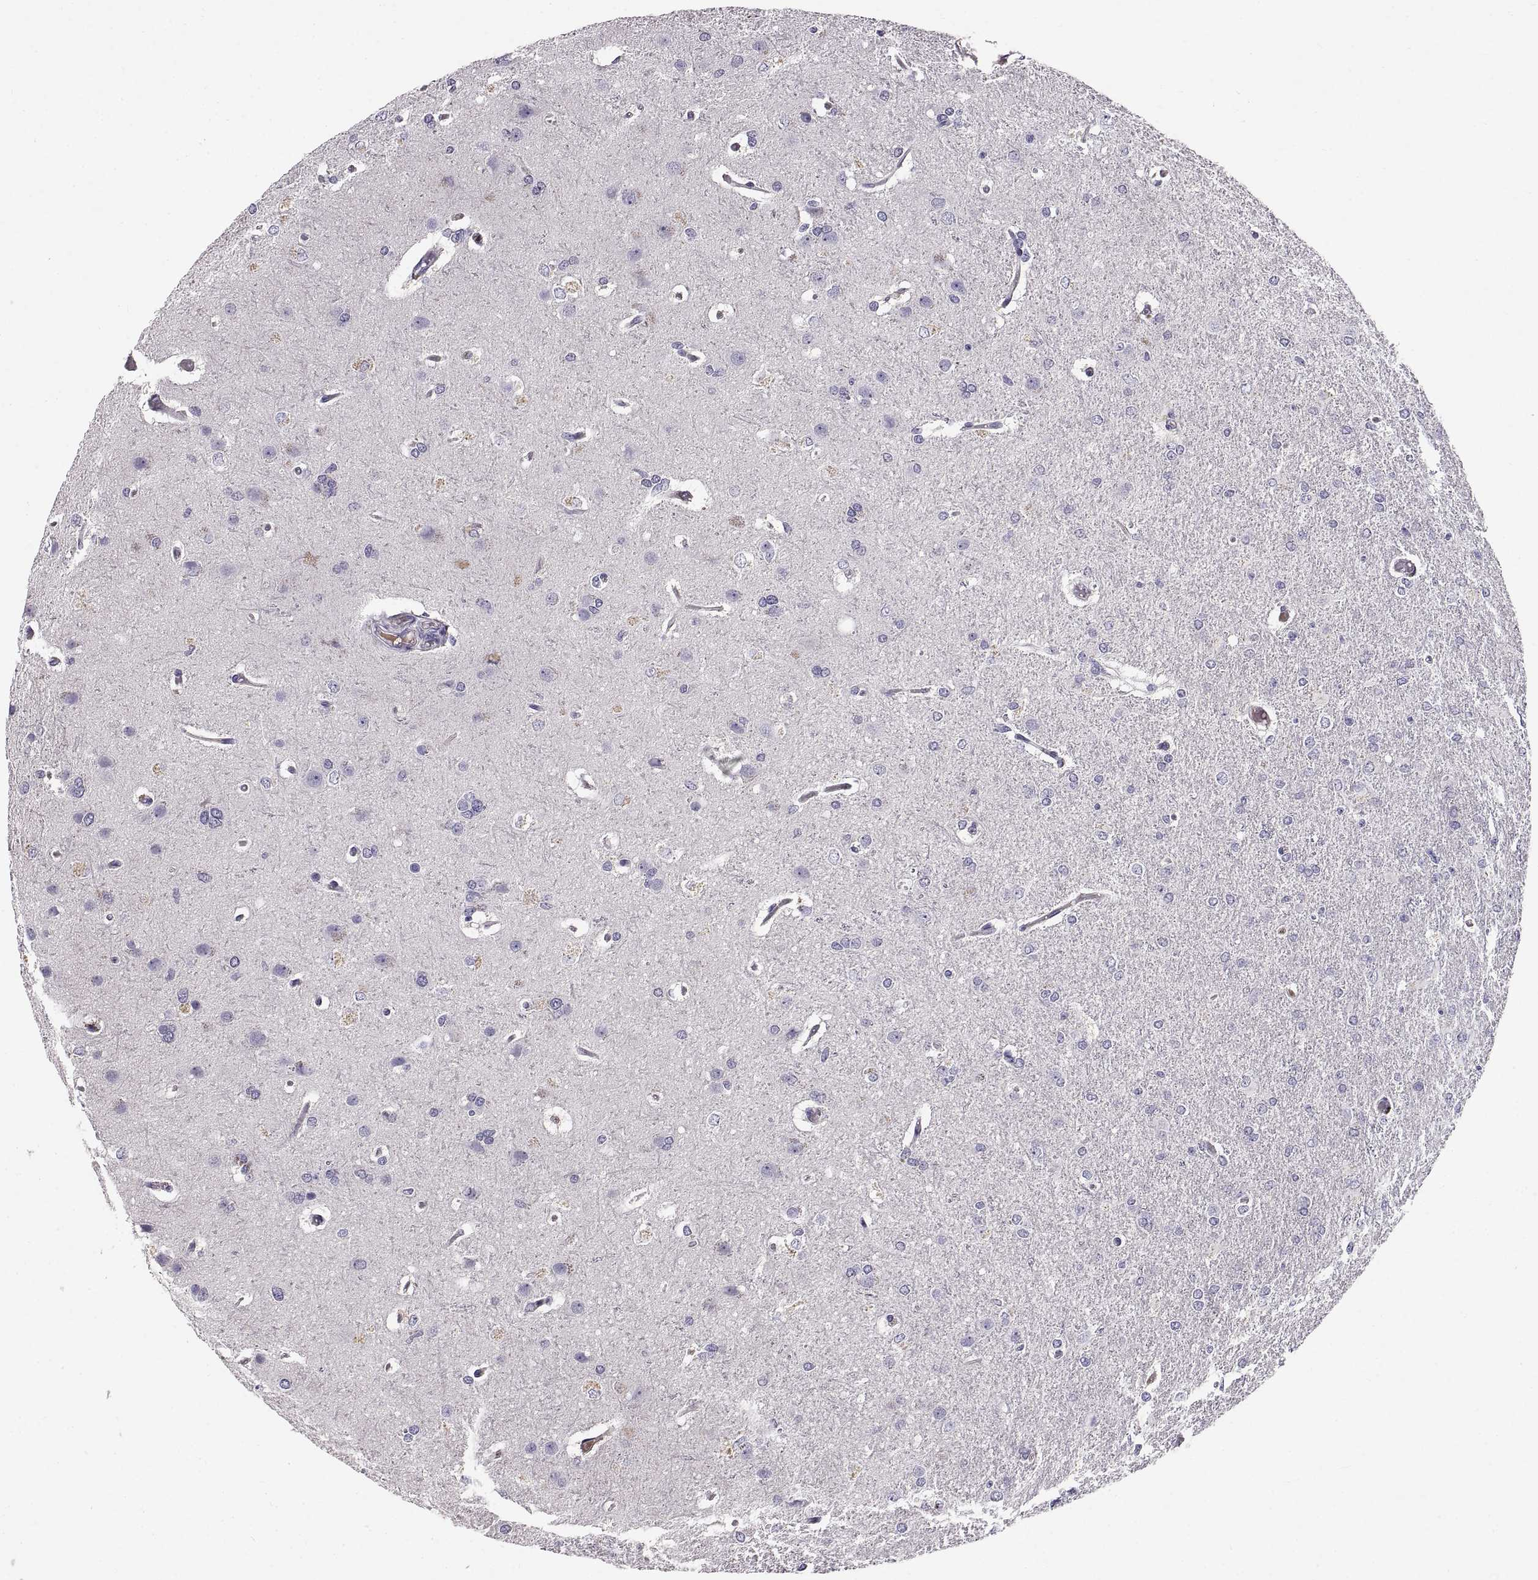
{"staining": {"intensity": "negative", "quantity": "none", "location": "none"}, "tissue": "glioma", "cell_type": "Tumor cells", "image_type": "cancer", "snomed": [{"axis": "morphology", "description": "Glioma, malignant, High grade"}, {"axis": "topography", "description": "Brain"}], "caption": "Malignant high-grade glioma stained for a protein using immunohistochemistry (IHC) displays no staining tumor cells.", "gene": "ADAM32", "patient": {"sex": "male", "age": 68}}